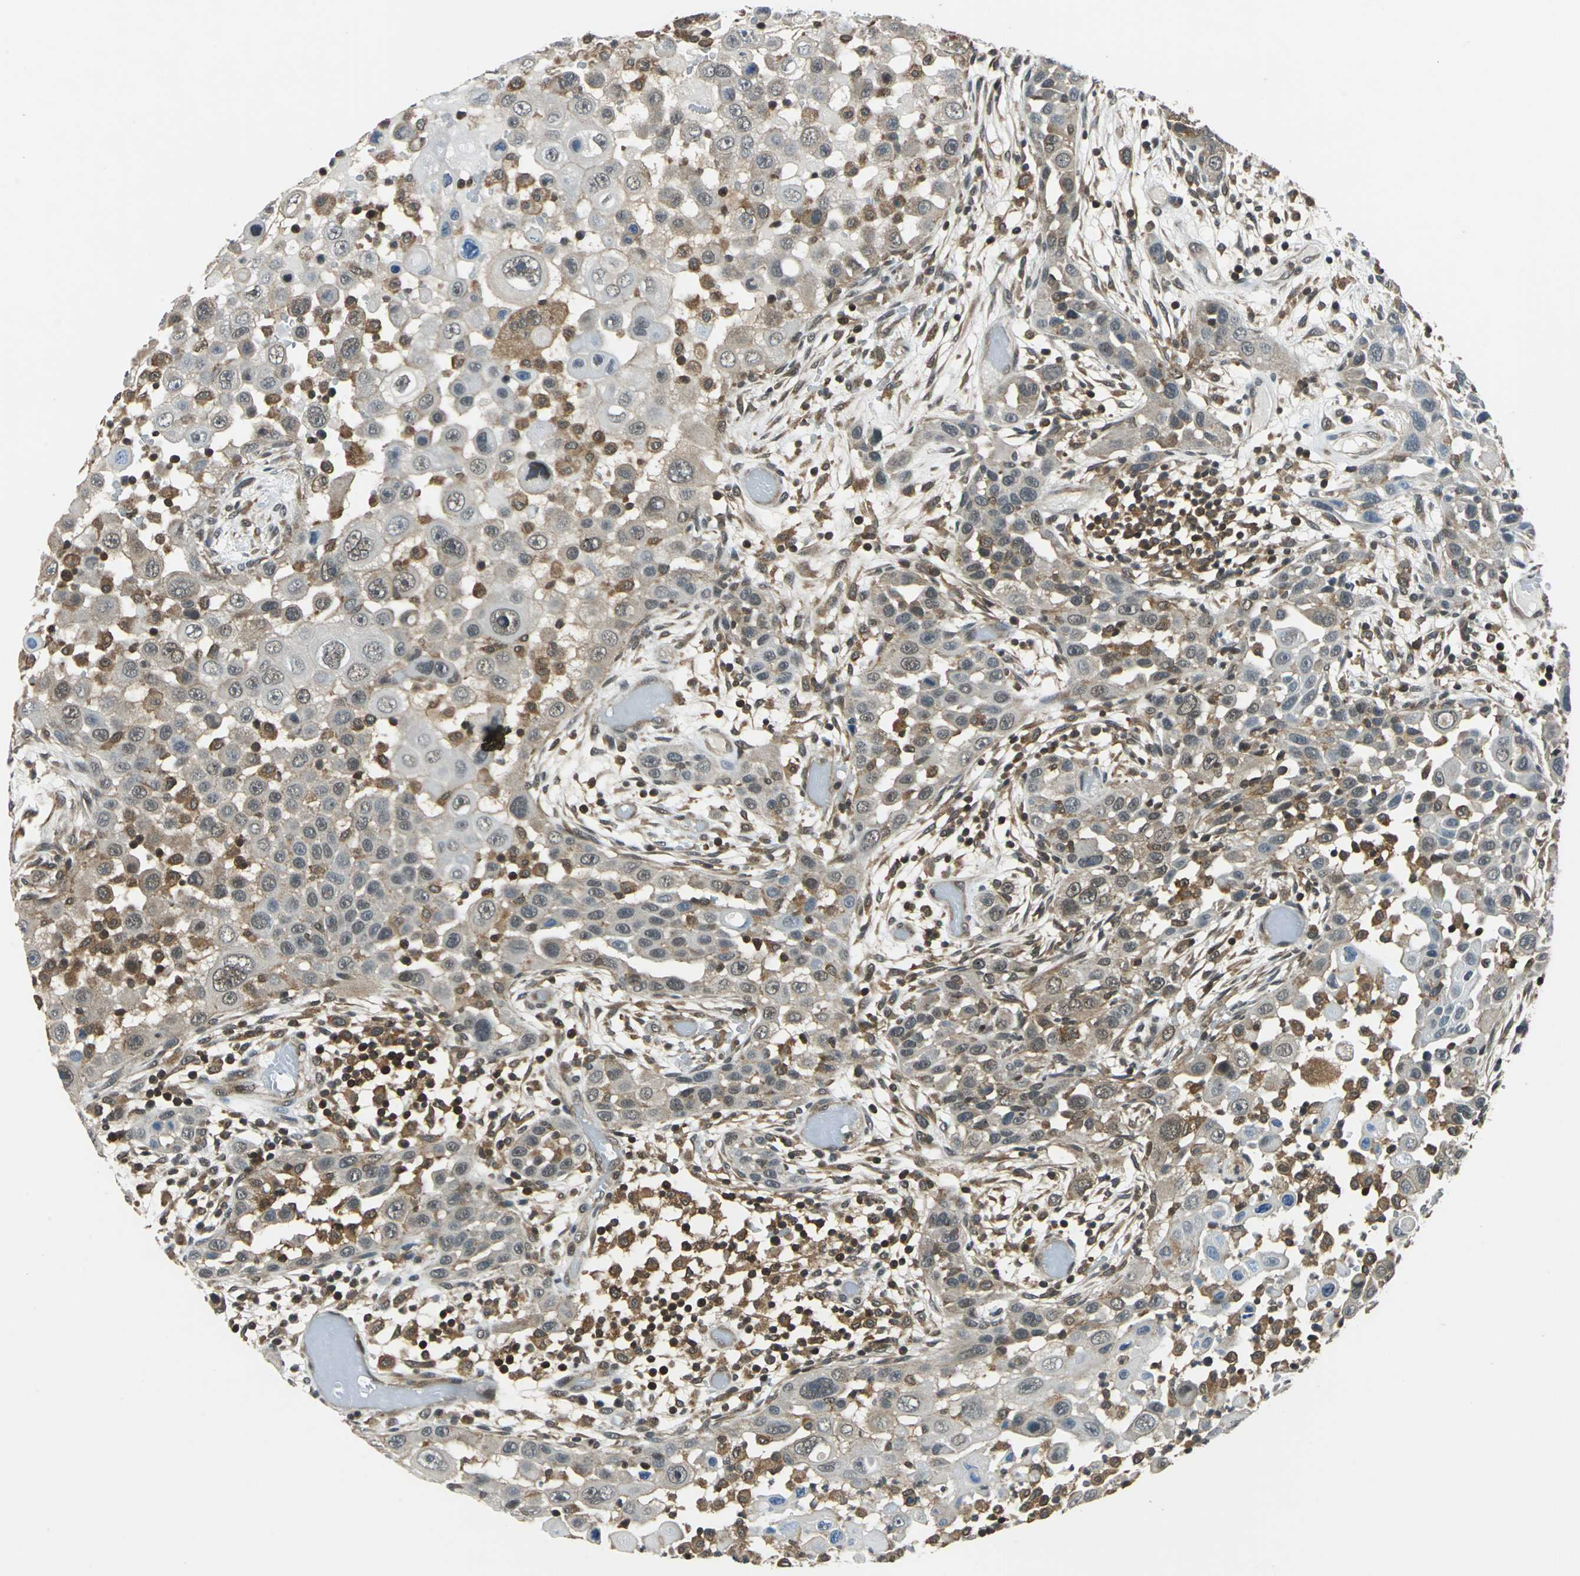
{"staining": {"intensity": "moderate", "quantity": ">75%", "location": "cytoplasmic/membranous,nuclear"}, "tissue": "head and neck cancer", "cell_type": "Tumor cells", "image_type": "cancer", "snomed": [{"axis": "morphology", "description": "Carcinoma, NOS"}, {"axis": "topography", "description": "Head-Neck"}], "caption": "Tumor cells reveal moderate cytoplasmic/membranous and nuclear positivity in about >75% of cells in head and neck carcinoma.", "gene": "ARPC3", "patient": {"sex": "male", "age": 87}}